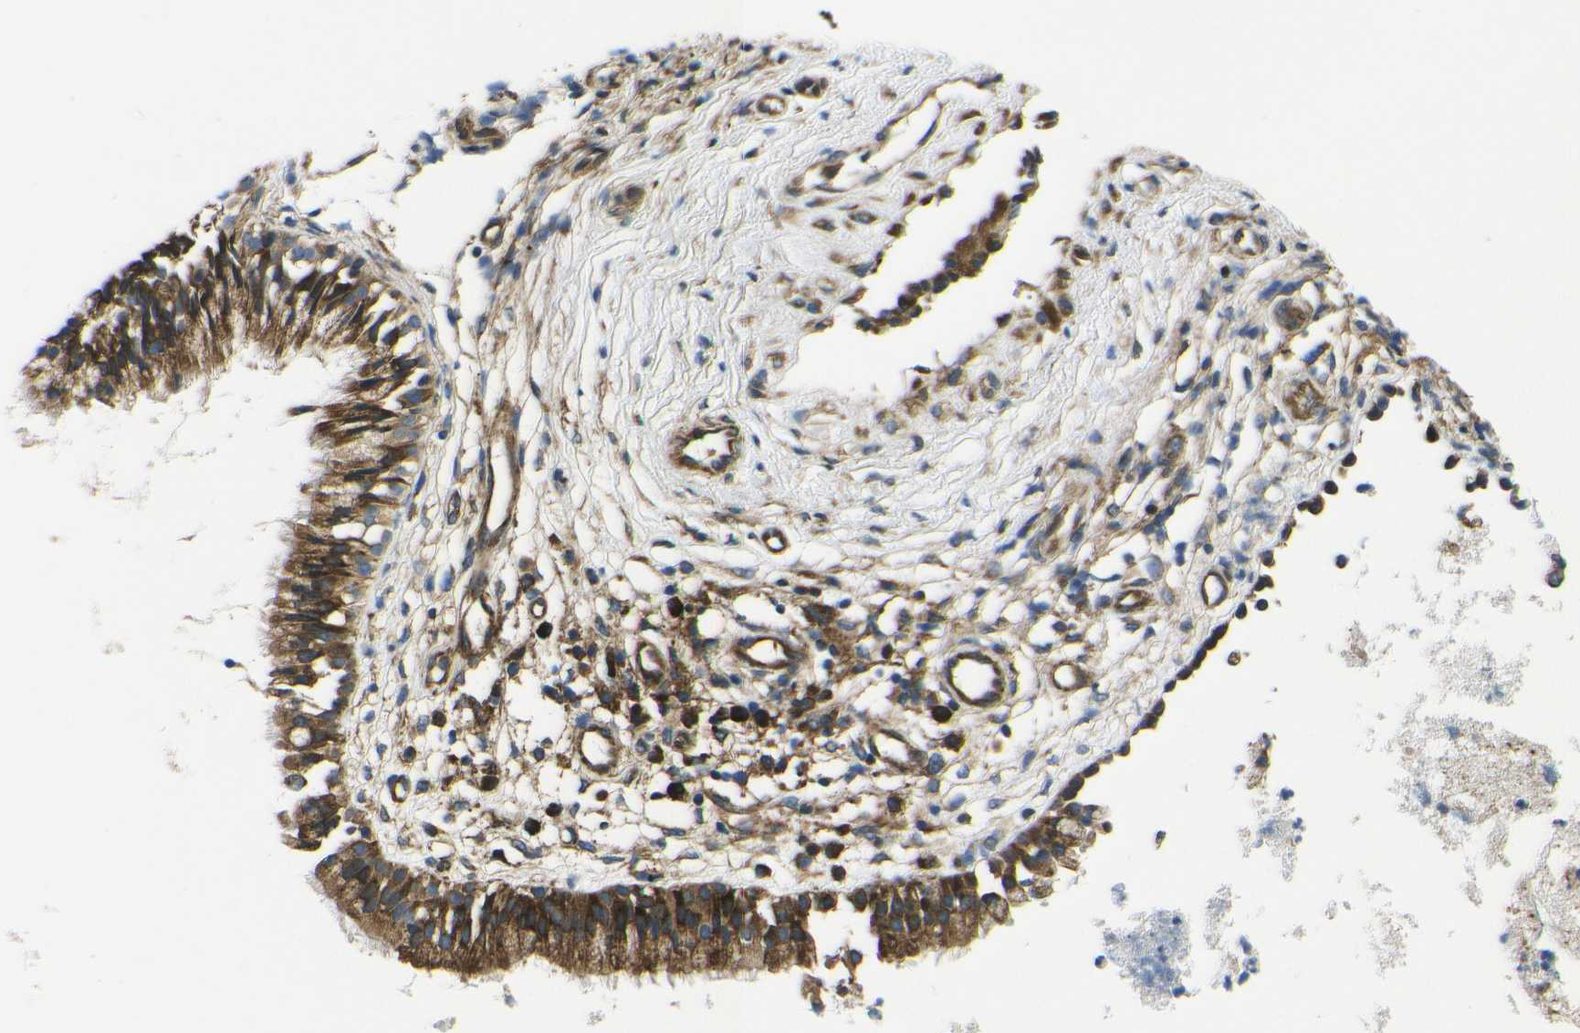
{"staining": {"intensity": "strong", "quantity": ">75%", "location": "cytoplasmic/membranous"}, "tissue": "nasopharynx", "cell_type": "Respiratory epithelial cells", "image_type": "normal", "snomed": [{"axis": "morphology", "description": "Normal tissue, NOS"}, {"axis": "topography", "description": "Nasopharynx"}], "caption": "Immunohistochemical staining of unremarkable nasopharynx shows strong cytoplasmic/membranous protein expression in approximately >75% of respiratory epithelial cells. Immunohistochemistry (ihc) stains the protein in brown and the nuclei are stained blue.", "gene": "RPSA", "patient": {"sex": "male", "age": 21}}